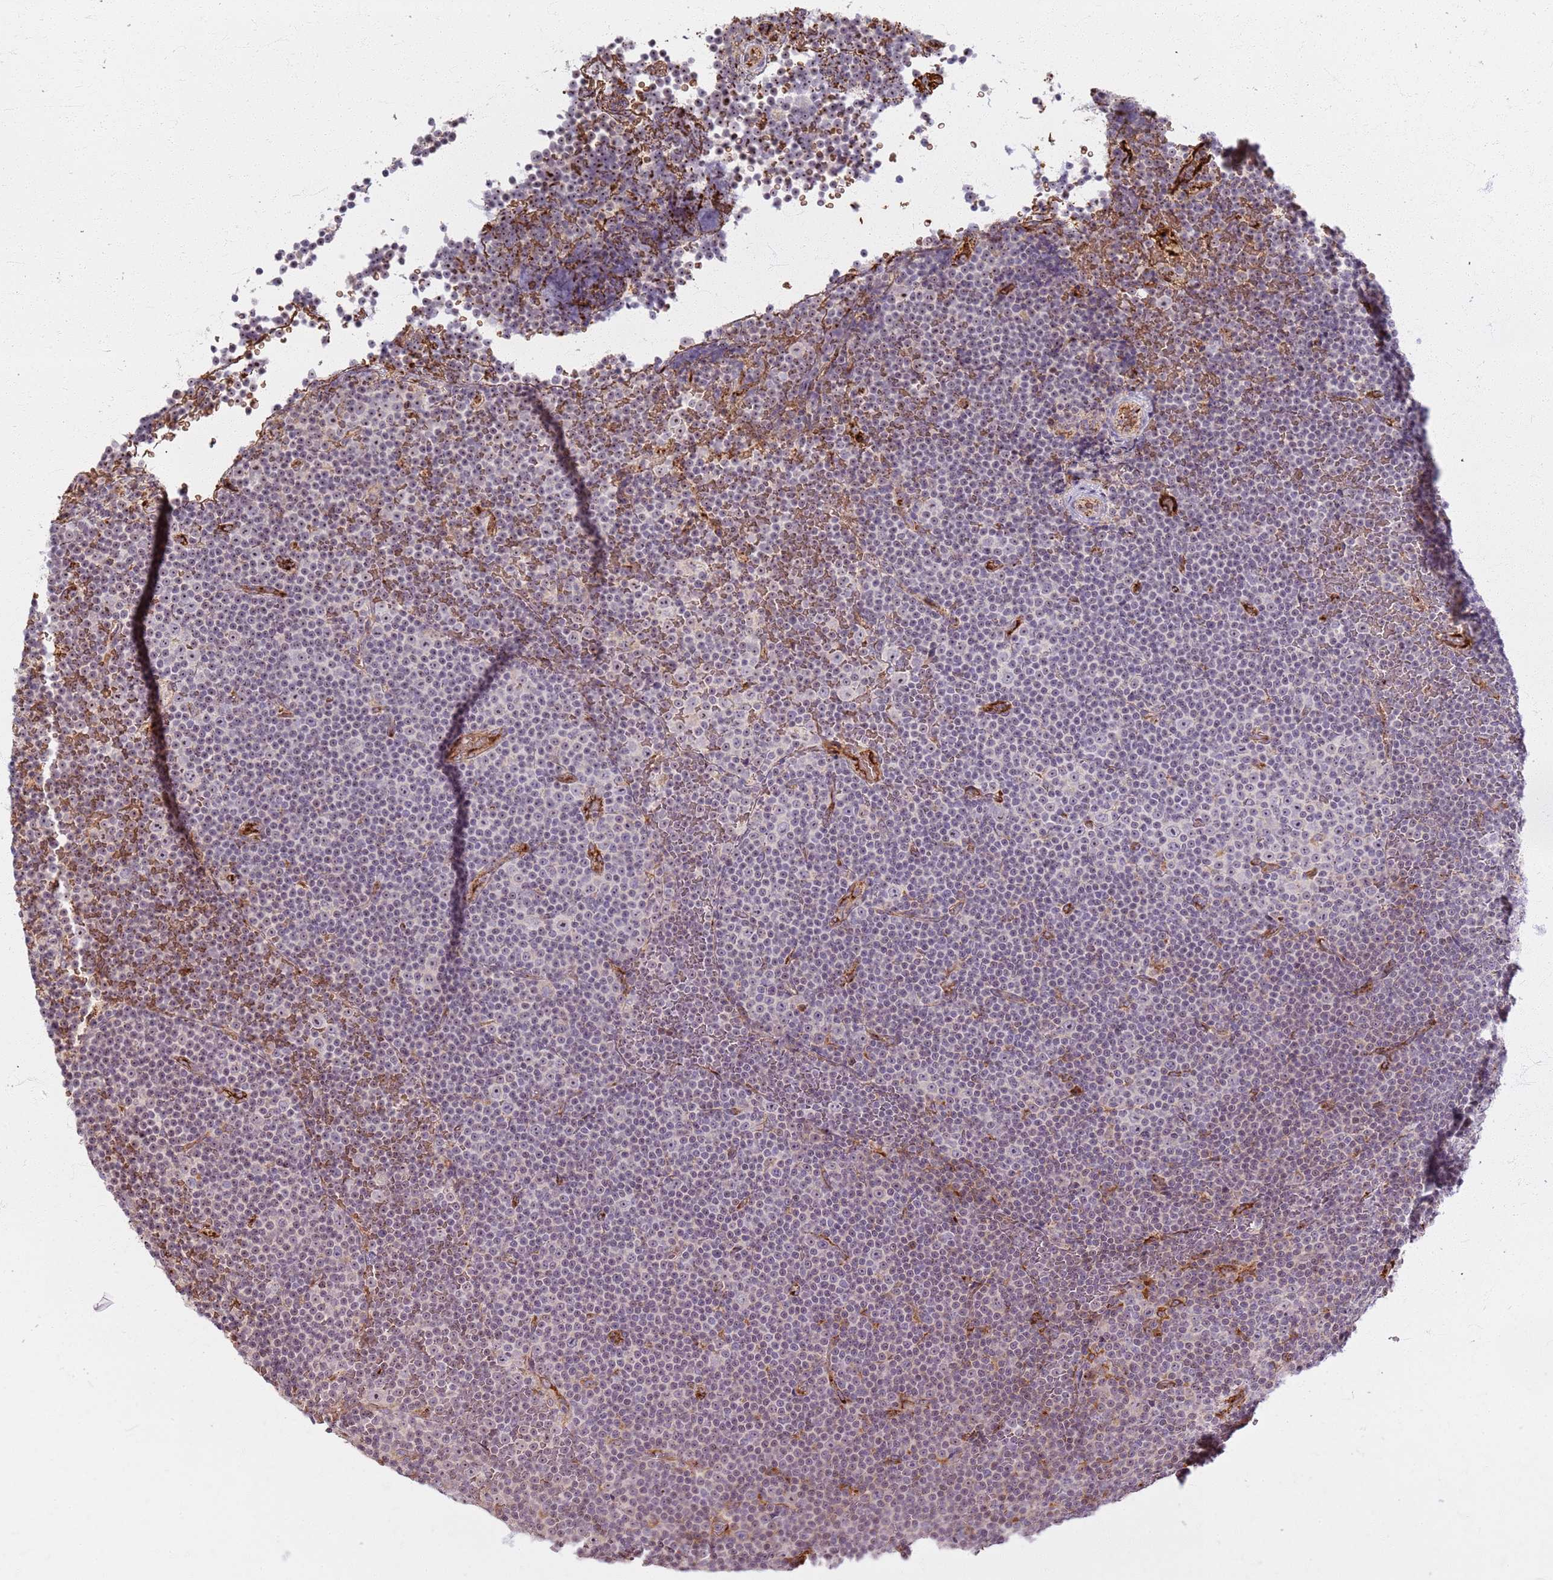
{"staining": {"intensity": "negative", "quantity": "none", "location": "none"}, "tissue": "lymphoma", "cell_type": "Tumor cells", "image_type": "cancer", "snomed": [{"axis": "morphology", "description": "Malignant lymphoma, non-Hodgkin's type, Low grade"}, {"axis": "topography", "description": "Lymph node"}], "caption": "High power microscopy photomicrograph of an IHC photomicrograph of low-grade malignant lymphoma, non-Hodgkin's type, revealing no significant expression in tumor cells.", "gene": "KRI1", "patient": {"sex": "female", "age": 67}}